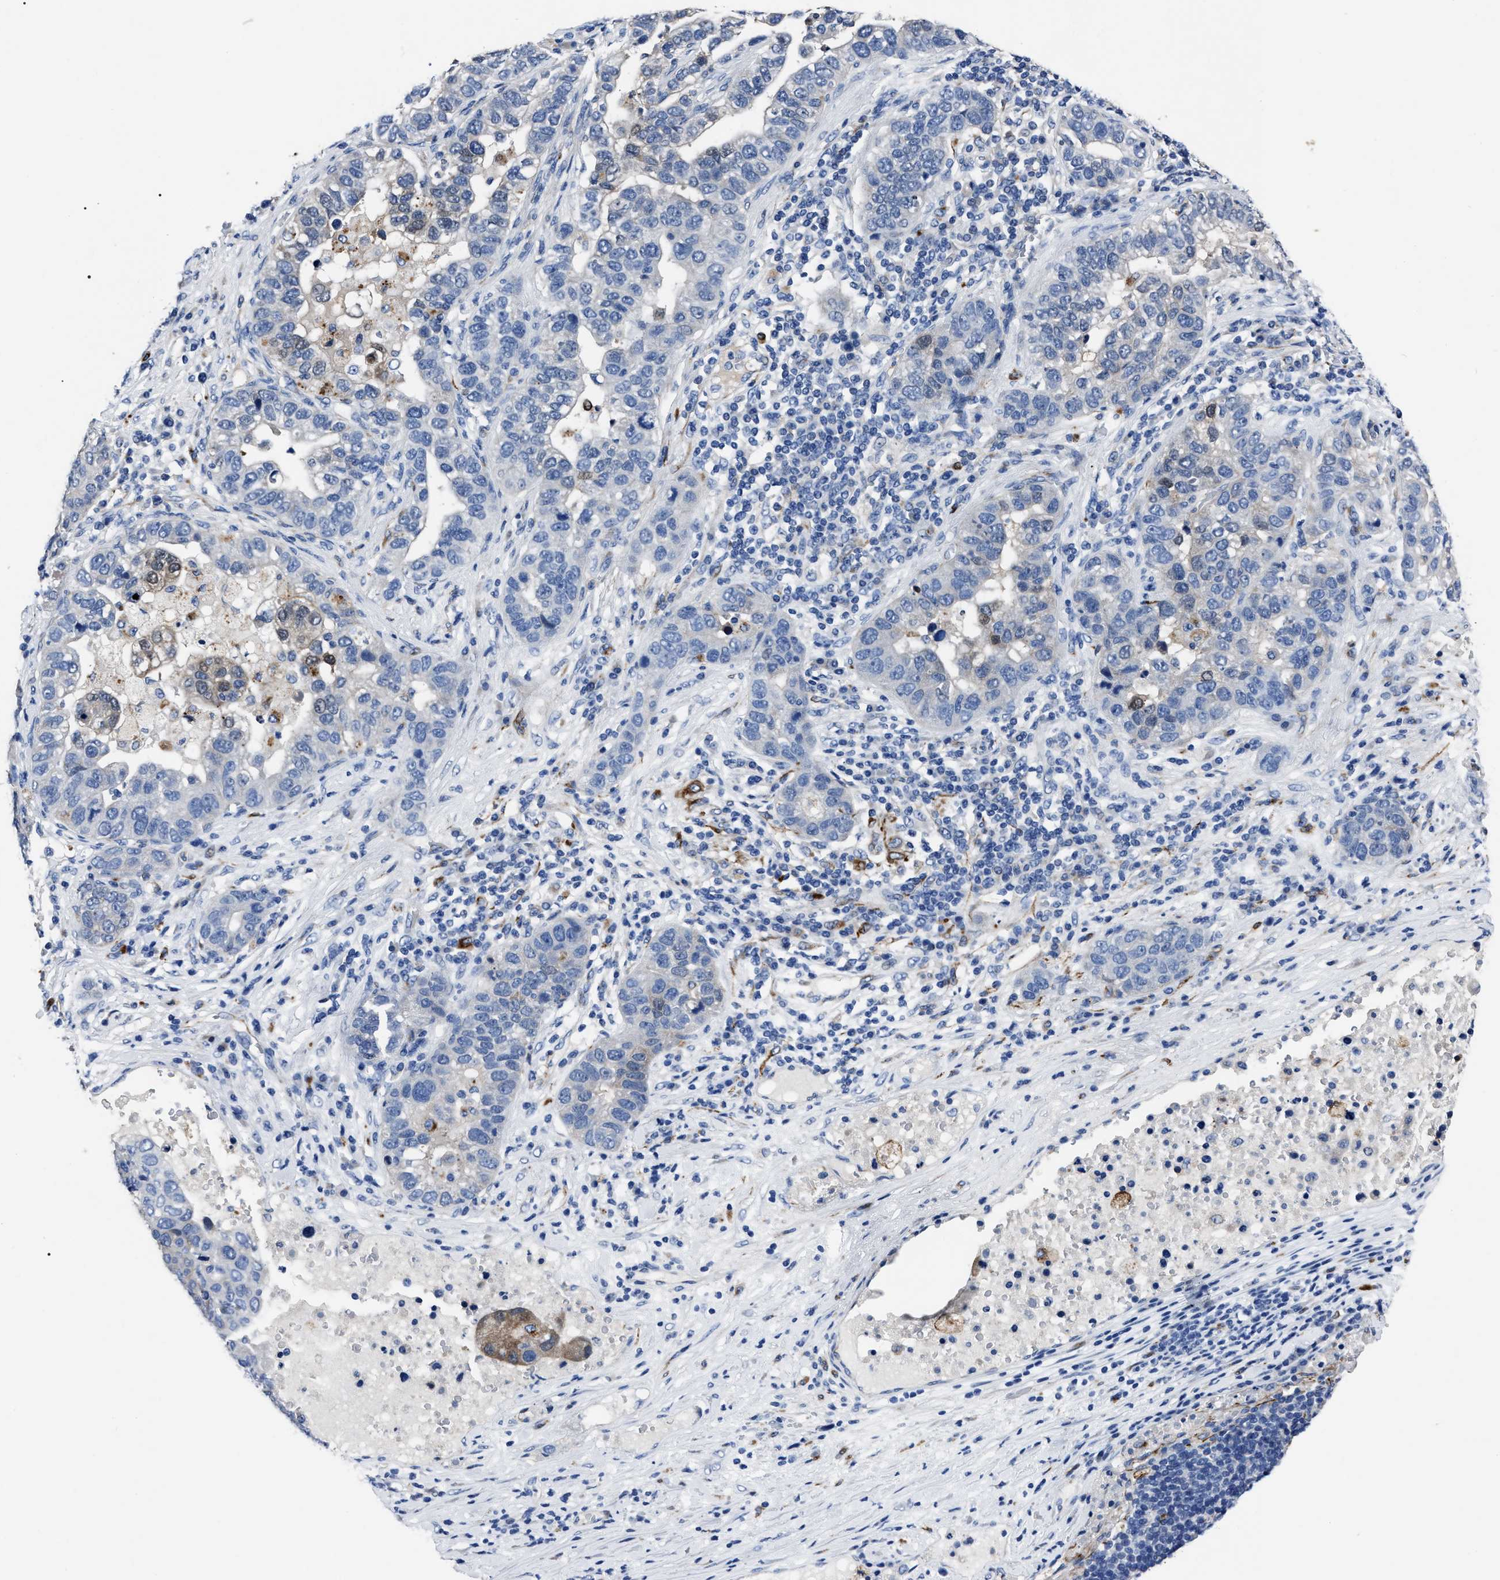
{"staining": {"intensity": "weak", "quantity": "<25%", "location": "cytoplasmic/membranous"}, "tissue": "pancreatic cancer", "cell_type": "Tumor cells", "image_type": "cancer", "snomed": [{"axis": "morphology", "description": "Adenocarcinoma, NOS"}, {"axis": "topography", "description": "Pancreas"}], "caption": "Immunohistochemistry (IHC) micrograph of pancreatic cancer stained for a protein (brown), which exhibits no expression in tumor cells. (DAB IHC, high magnification).", "gene": "OR10G3", "patient": {"sex": "female", "age": 61}}